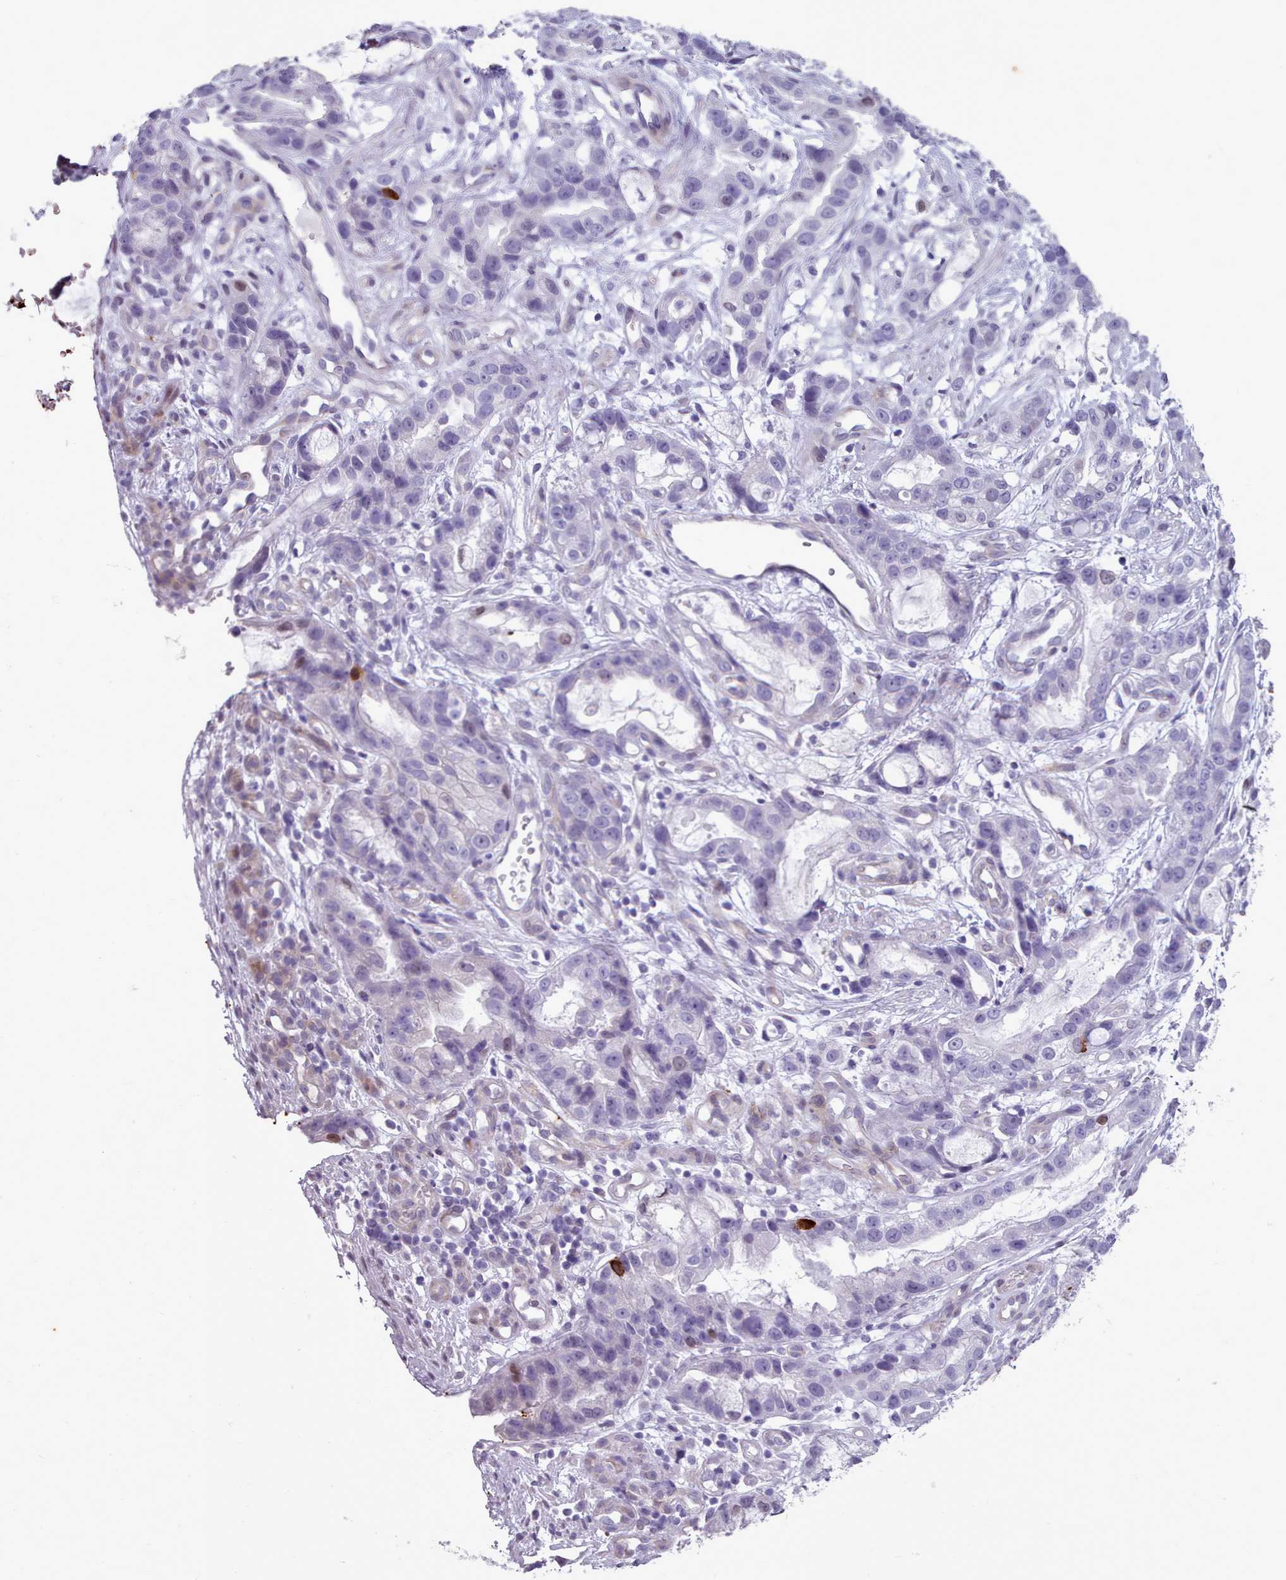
{"staining": {"intensity": "weak", "quantity": "<25%", "location": "nuclear"}, "tissue": "stomach cancer", "cell_type": "Tumor cells", "image_type": "cancer", "snomed": [{"axis": "morphology", "description": "Adenocarcinoma, NOS"}, {"axis": "topography", "description": "Stomach"}], "caption": "Immunohistochemical staining of human stomach adenocarcinoma exhibits no significant staining in tumor cells.", "gene": "KCNT2", "patient": {"sex": "male", "age": 55}}